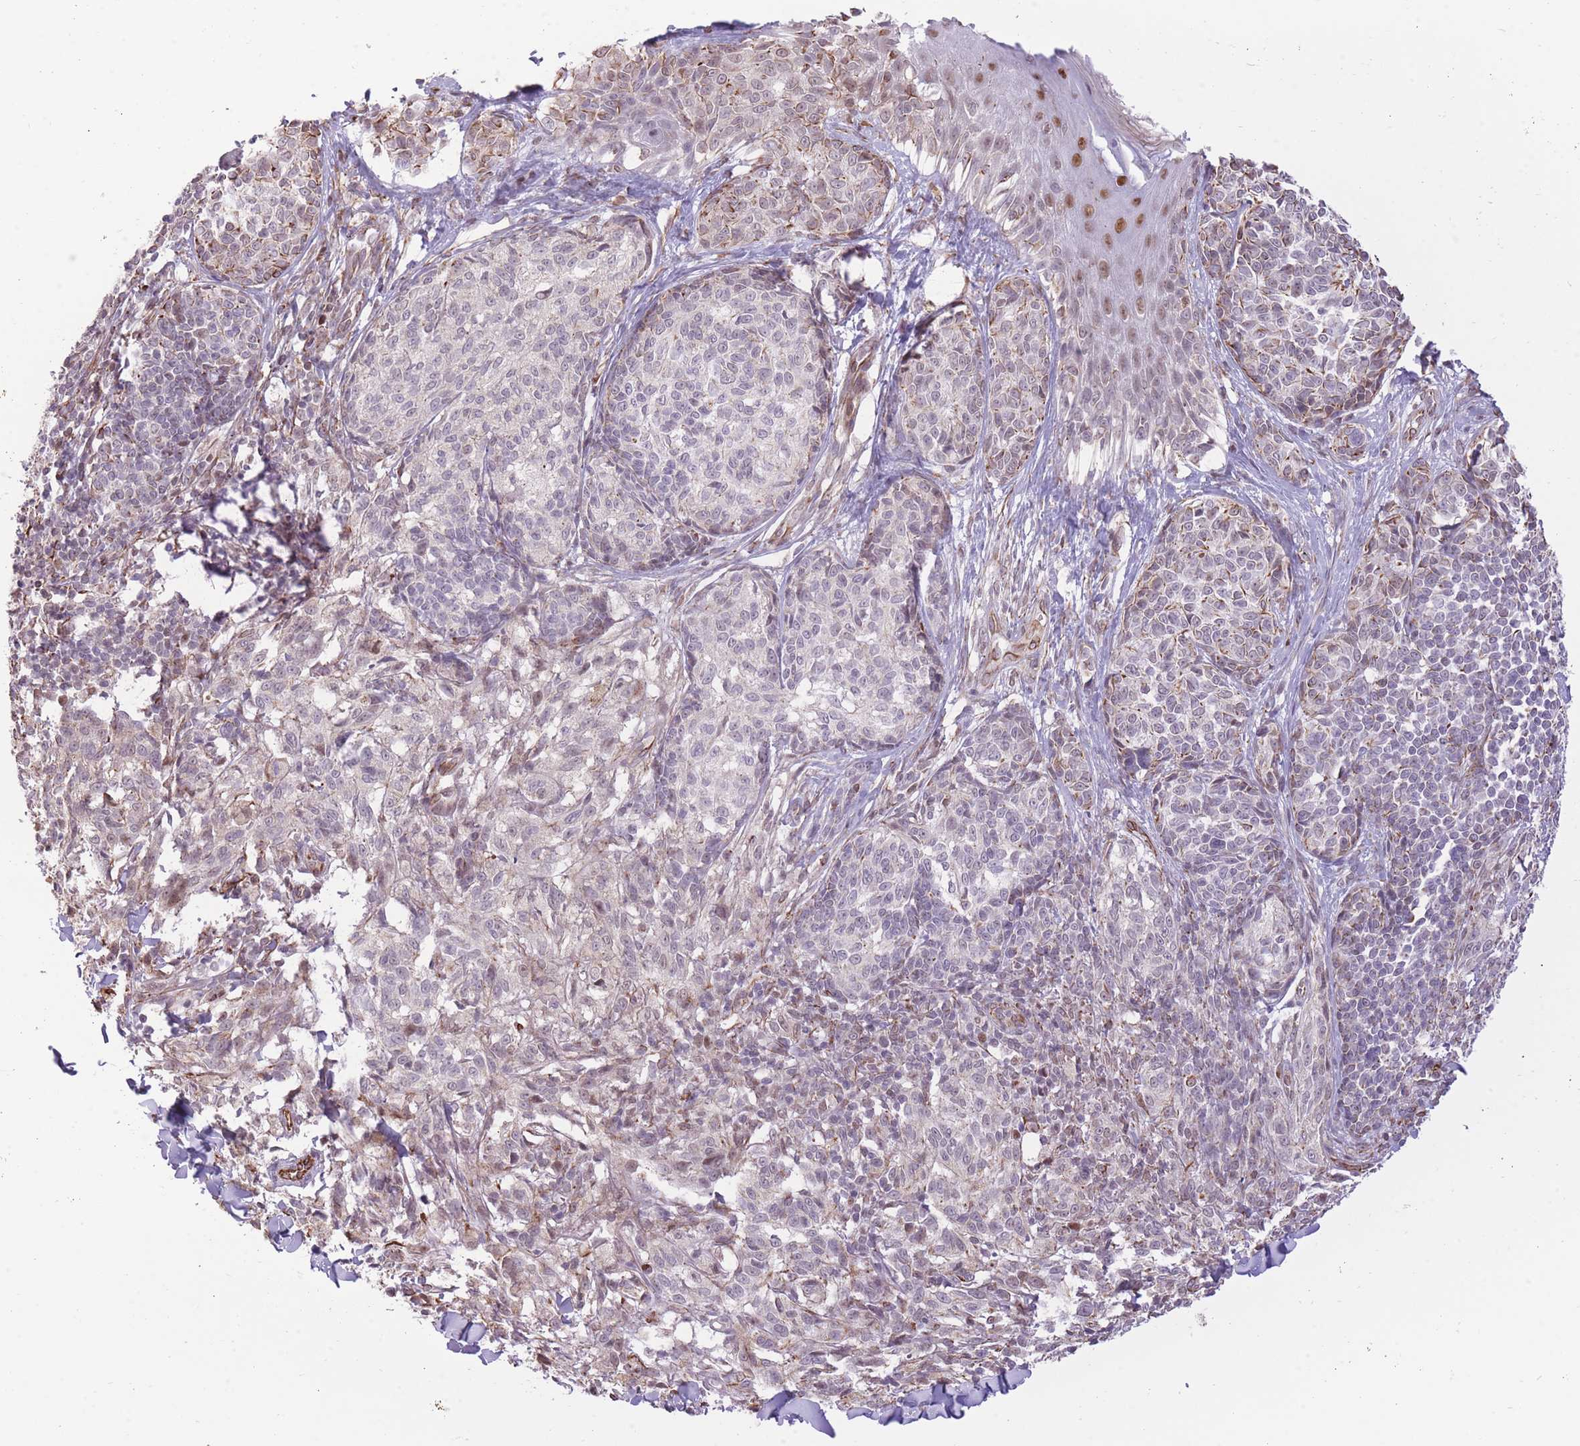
{"staining": {"intensity": "weak", "quantity": "<25%", "location": "nuclear"}, "tissue": "melanoma", "cell_type": "Tumor cells", "image_type": "cancer", "snomed": [{"axis": "morphology", "description": "Malignant melanoma, NOS"}, {"axis": "topography", "description": "Skin of upper extremity"}], "caption": "High power microscopy micrograph of an IHC image of malignant melanoma, revealing no significant positivity in tumor cells.", "gene": "ELL", "patient": {"sex": "male", "age": 40}}